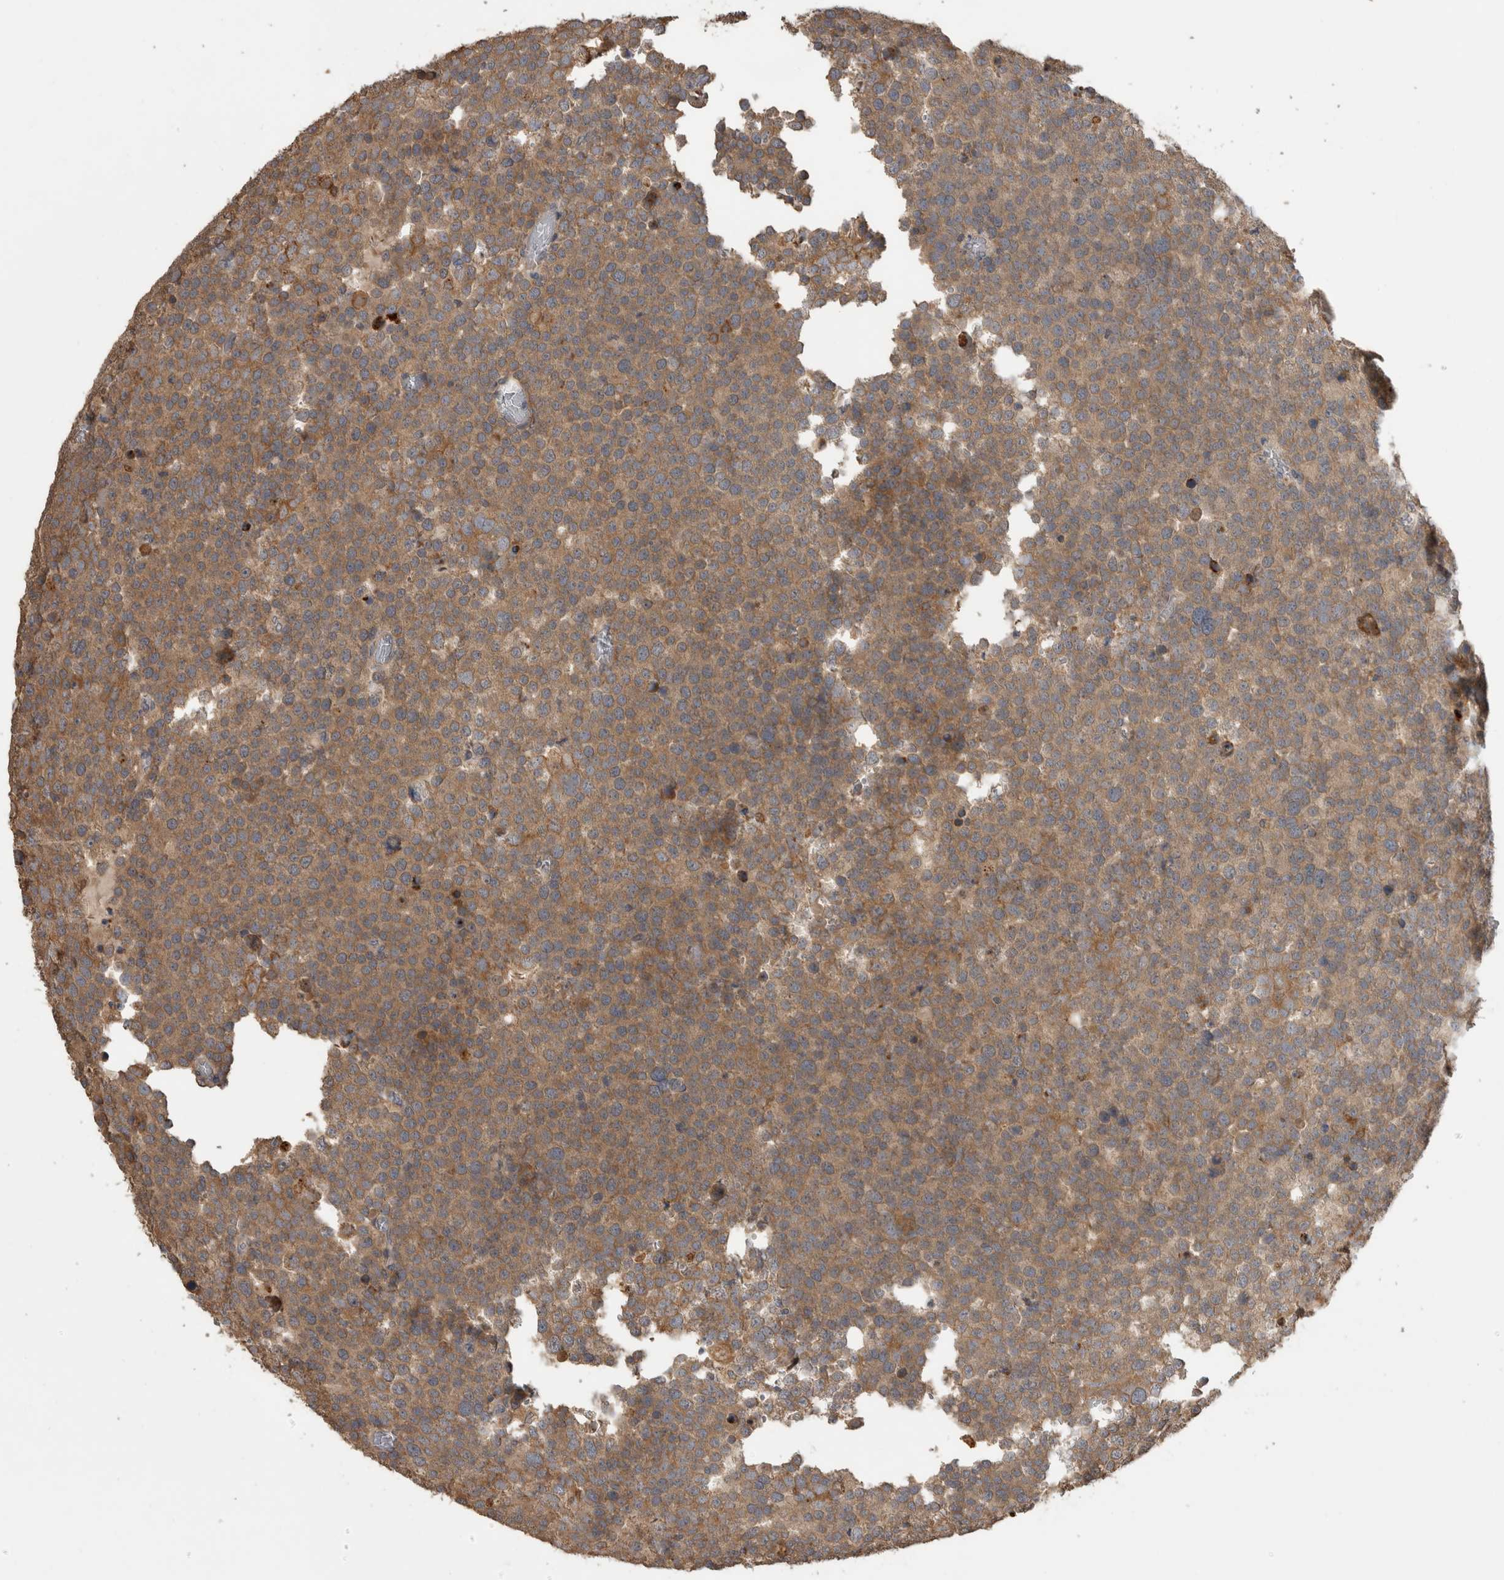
{"staining": {"intensity": "moderate", "quantity": ">75%", "location": "cytoplasmic/membranous"}, "tissue": "testis cancer", "cell_type": "Tumor cells", "image_type": "cancer", "snomed": [{"axis": "morphology", "description": "Seminoma, NOS"}, {"axis": "topography", "description": "Testis"}], "caption": "Approximately >75% of tumor cells in testis cancer exhibit moderate cytoplasmic/membranous protein expression as visualized by brown immunohistochemical staining.", "gene": "TBCE", "patient": {"sex": "male", "age": 71}}